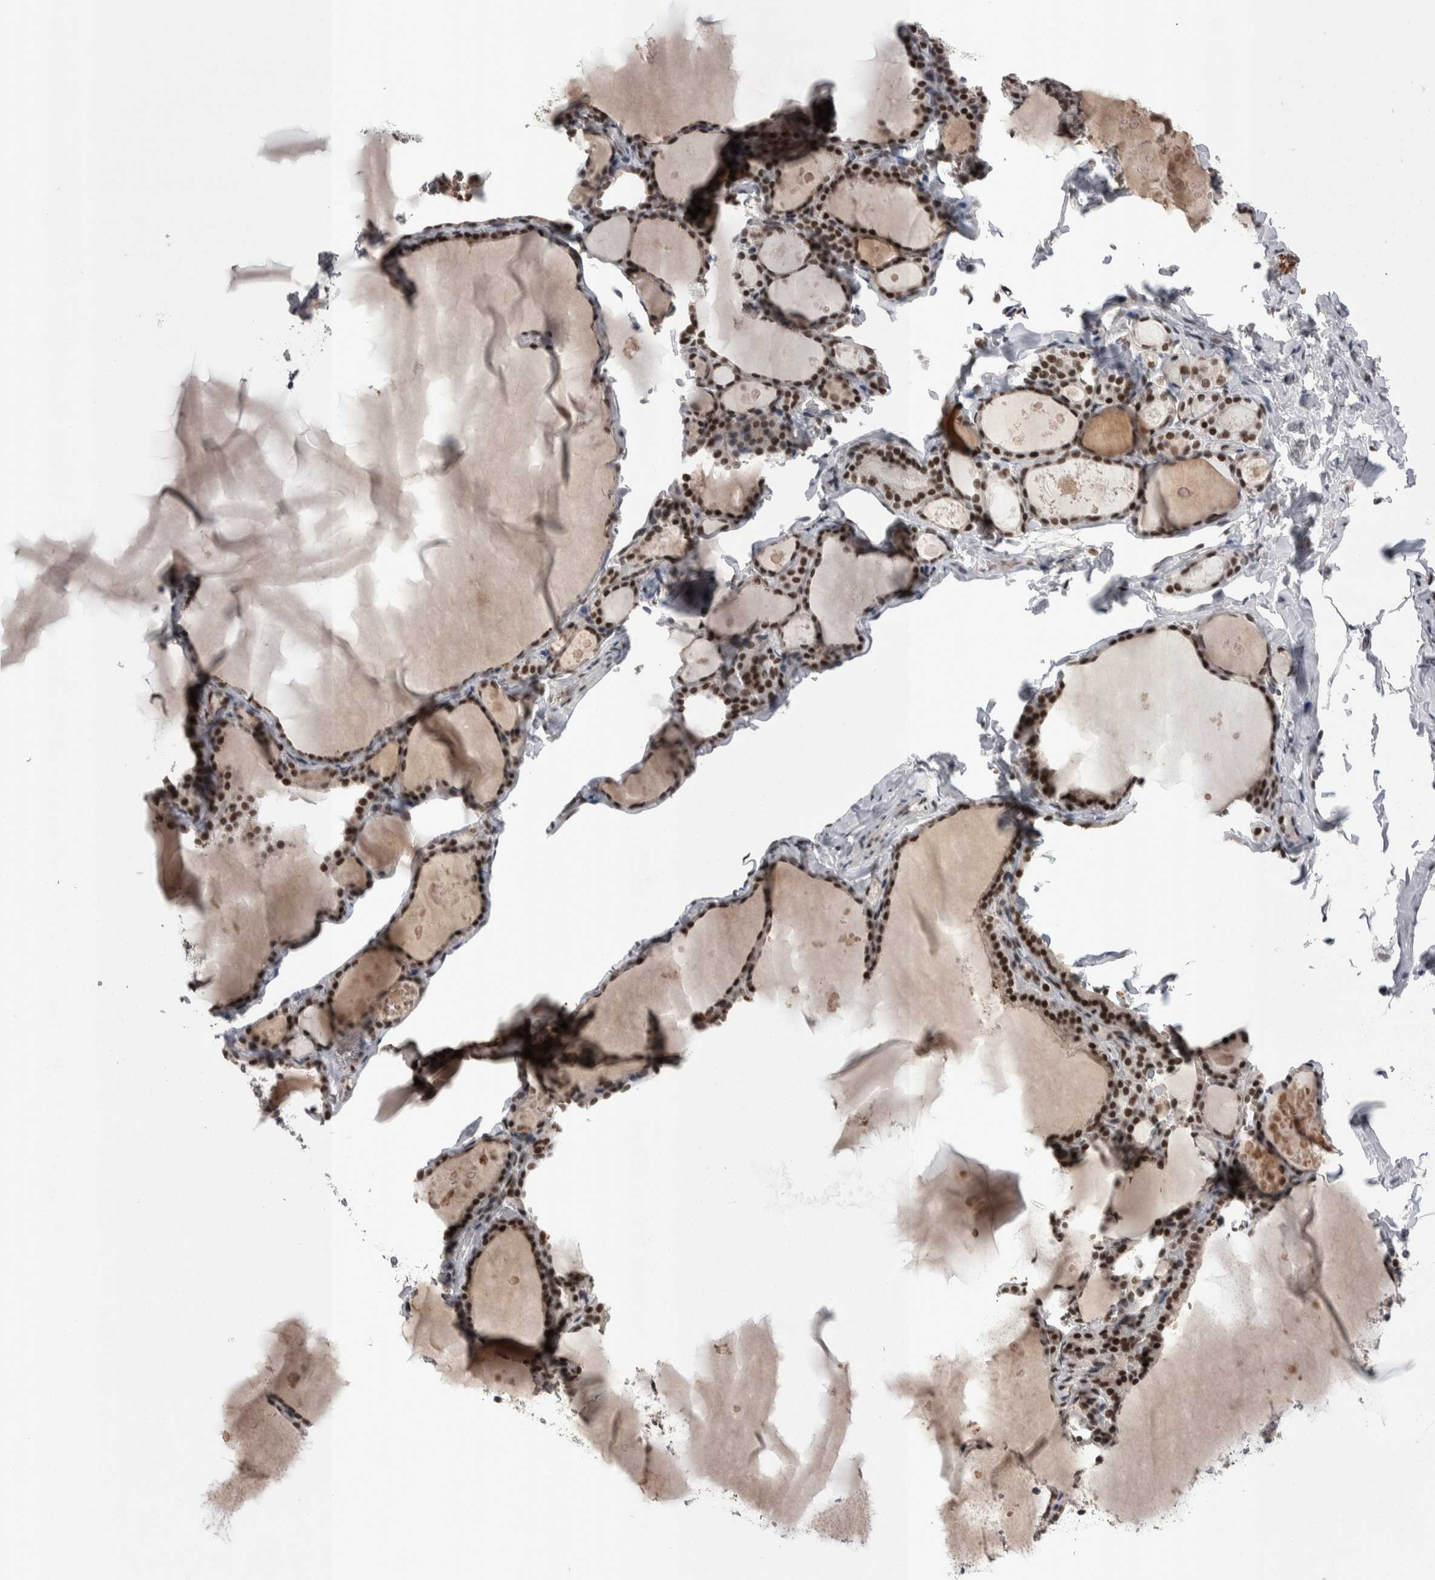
{"staining": {"intensity": "strong", "quantity": ">75%", "location": "nuclear"}, "tissue": "thyroid gland", "cell_type": "Glandular cells", "image_type": "normal", "snomed": [{"axis": "morphology", "description": "Normal tissue, NOS"}, {"axis": "topography", "description": "Thyroid gland"}], "caption": "Unremarkable thyroid gland reveals strong nuclear staining in about >75% of glandular cells, visualized by immunohistochemistry.", "gene": "DMTF1", "patient": {"sex": "male", "age": 56}}